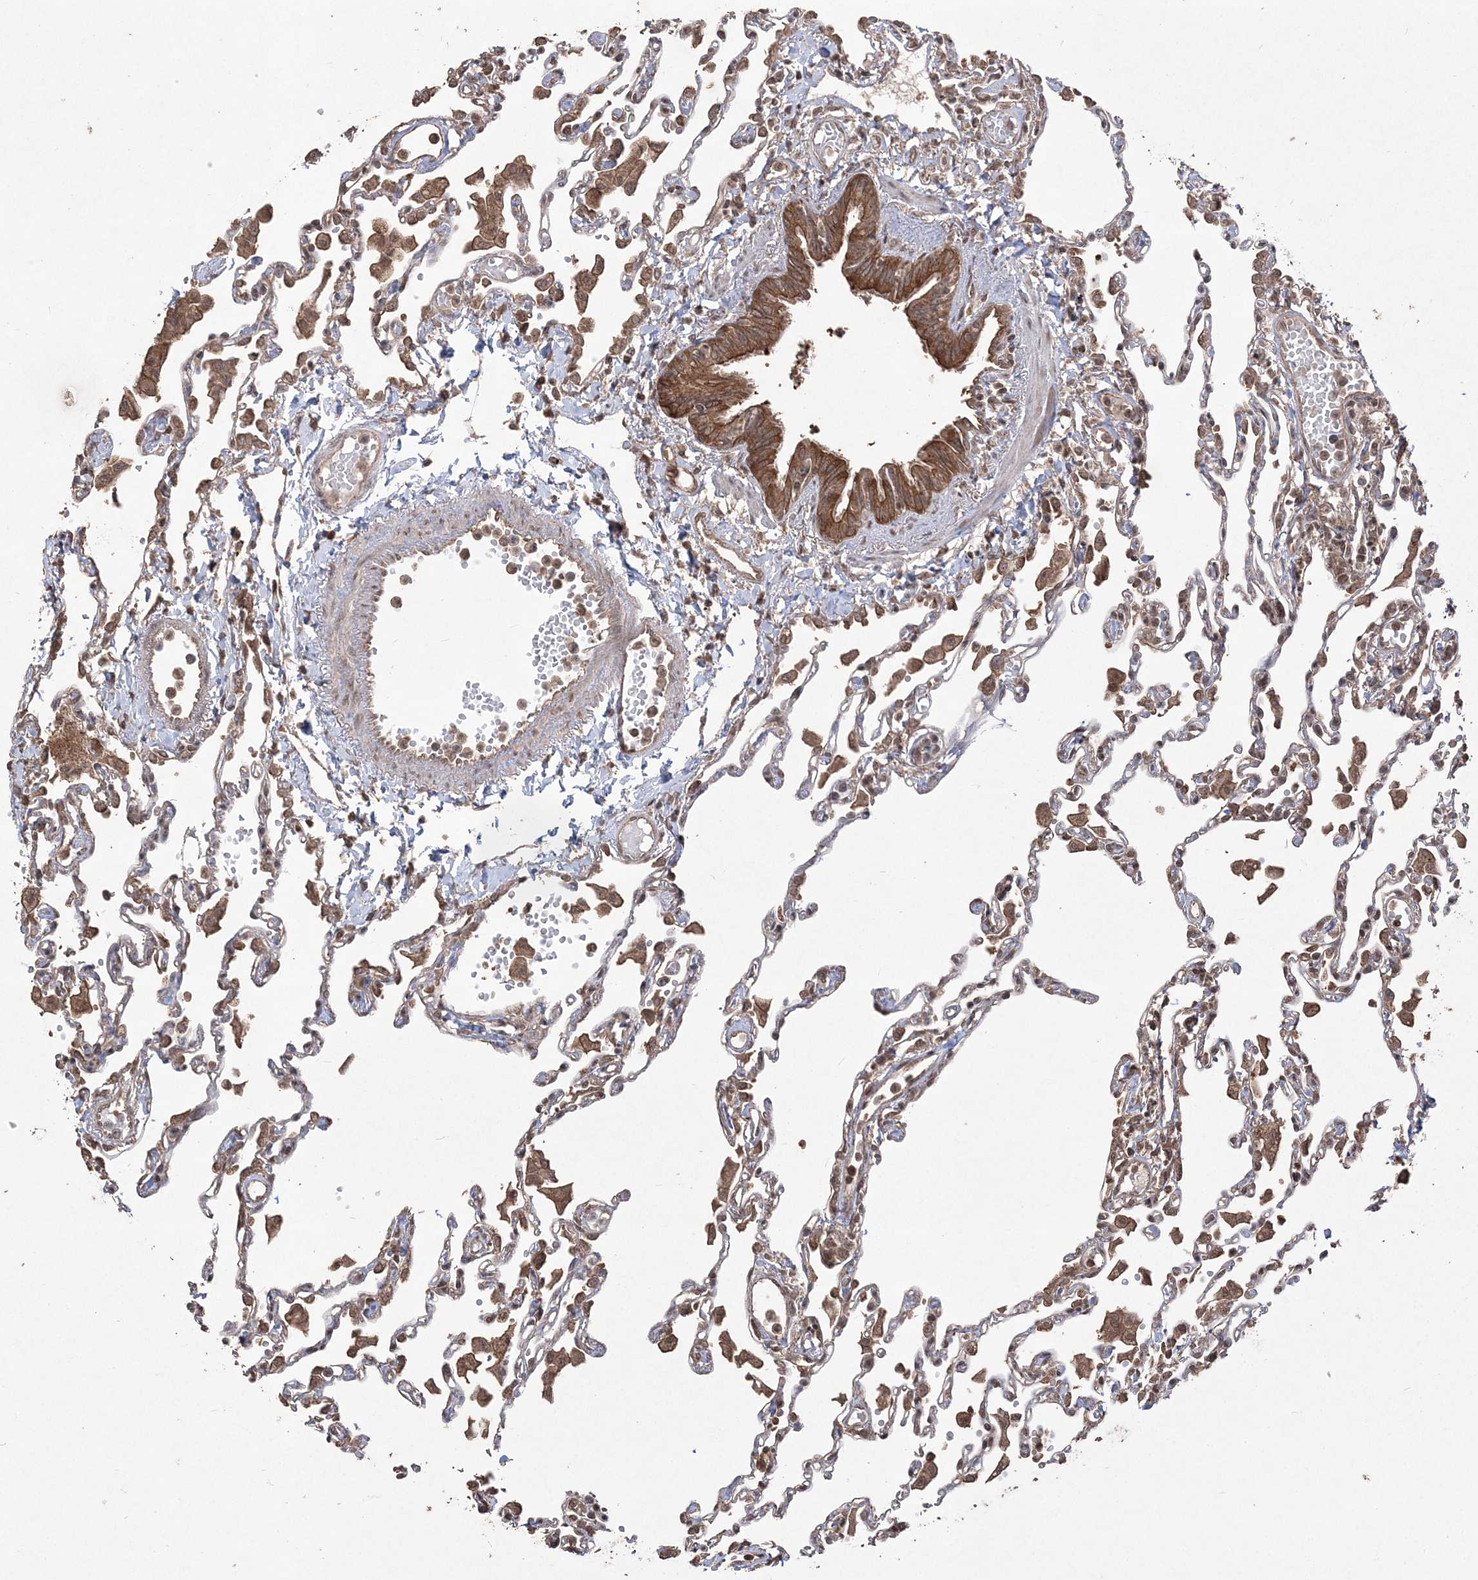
{"staining": {"intensity": "moderate", "quantity": "<25%", "location": "cytoplasmic/membranous,nuclear"}, "tissue": "lung", "cell_type": "Alveolar cells", "image_type": "normal", "snomed": [{"axis": "morphology", "description": "Normal tissue, NOS"}, {"axis": "topography", "description": "Bronchus"}, {"axis": "topography", "description": "Lung"}], "caption": "Protein staining exhibits moderate cytoplasmic/membranous,nuclear staining in approximately <25% of alveolar cells in benign lung.", "gene": "EHHADH", "patient": {"sex": "female", "age": 49}}